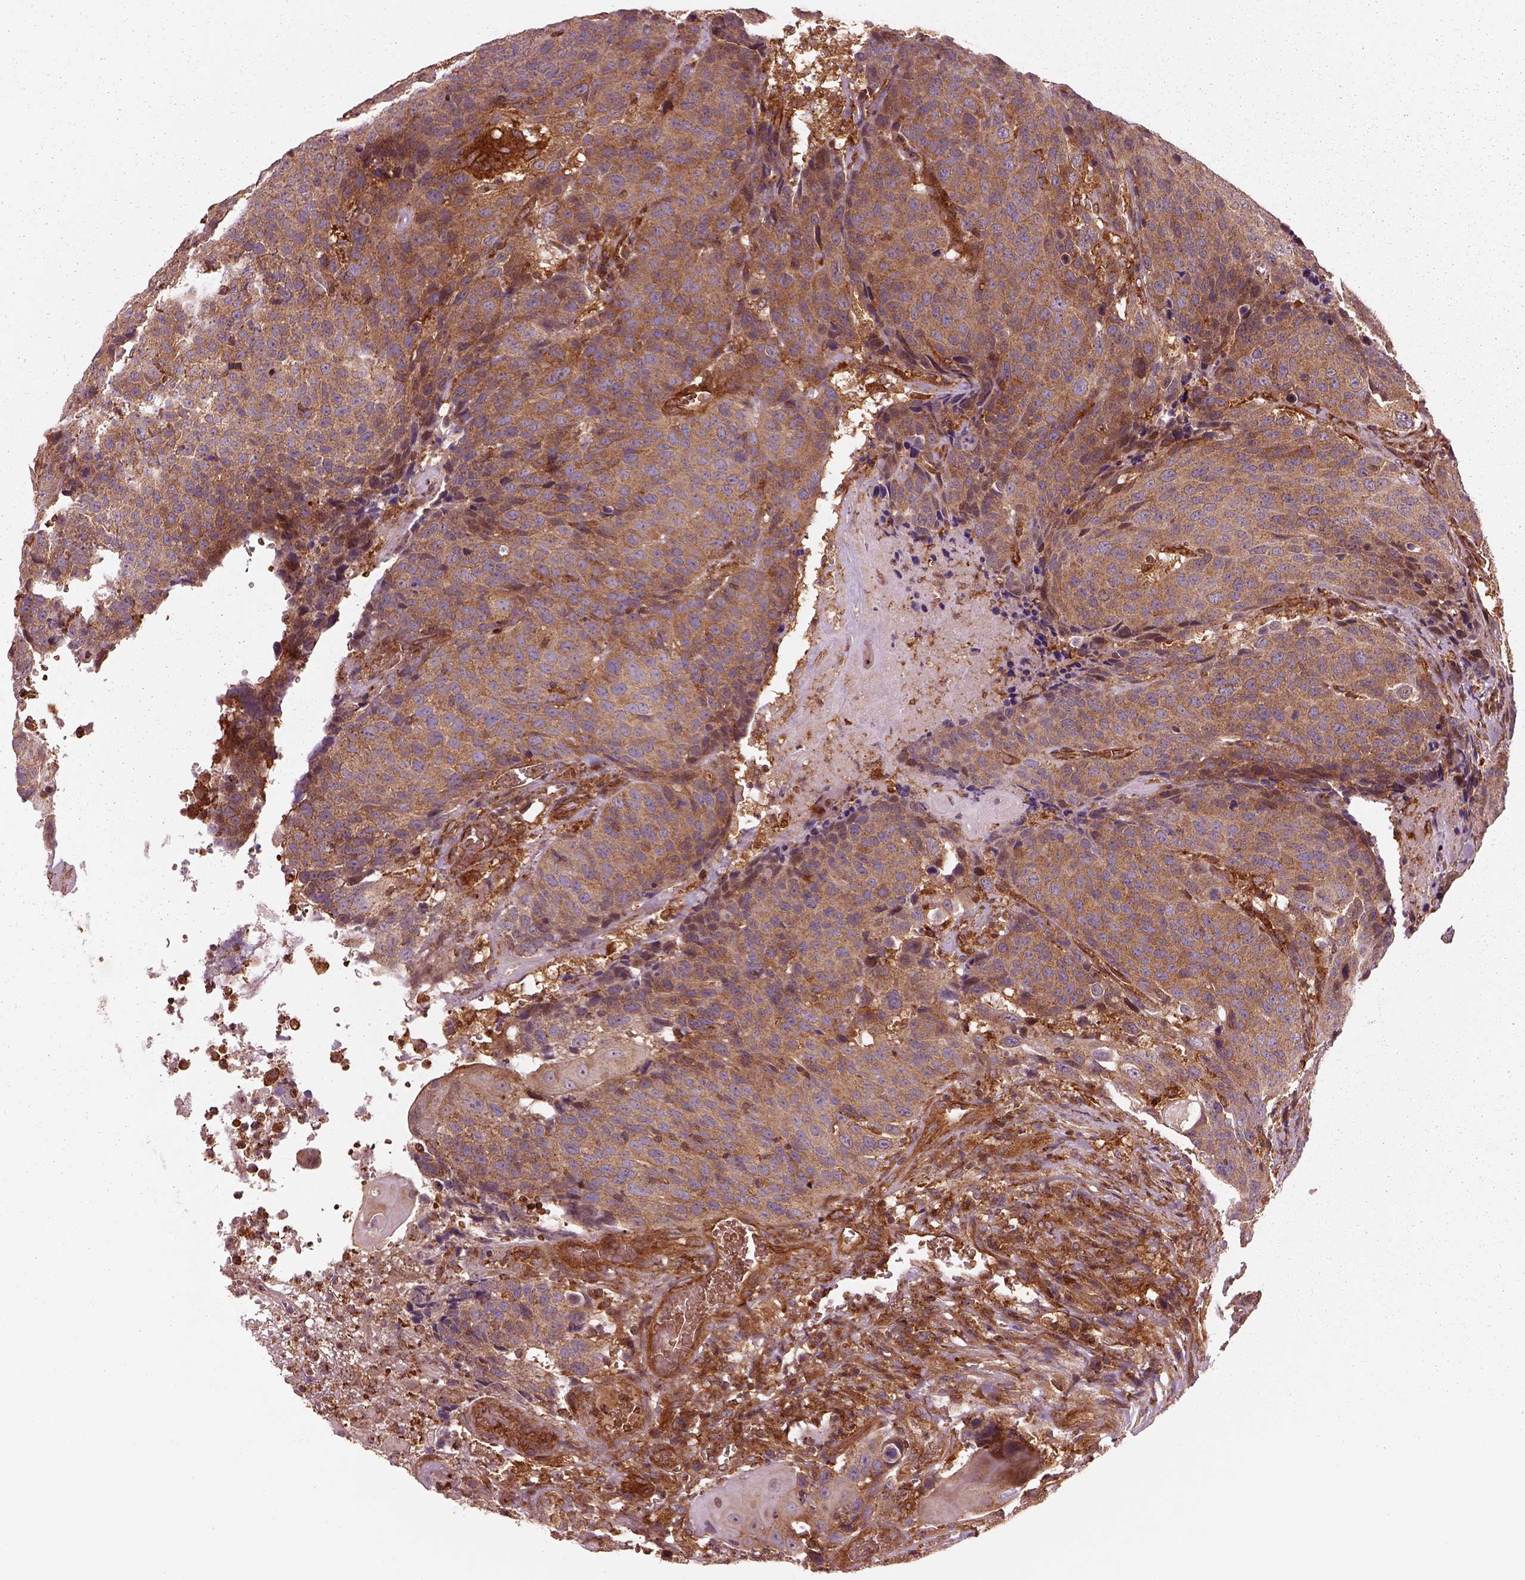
{"staining": {"intensity": "moderate", "quantity": ">75%", "location": "cytoplasmic/membranous"}, "tissue": "head and neck cancer", "cell_type": "Tumor cells", "image_type": "cancer", "snomed": [{"axis": "morphology", "description": "Squamous cell carcinoma, NOS"}, {"axis": "topography", "description": "Head-Neck"}], "caption": "The image shows immunohistochemical staining of head and neck cancer (squamous cell carcinoma). There is moderate cytoplasmic/membranous expression is present in approximately >75% of tumor cells.", "gene": "WASHC2A", "patient": {"sex": "male", "age": 66}}